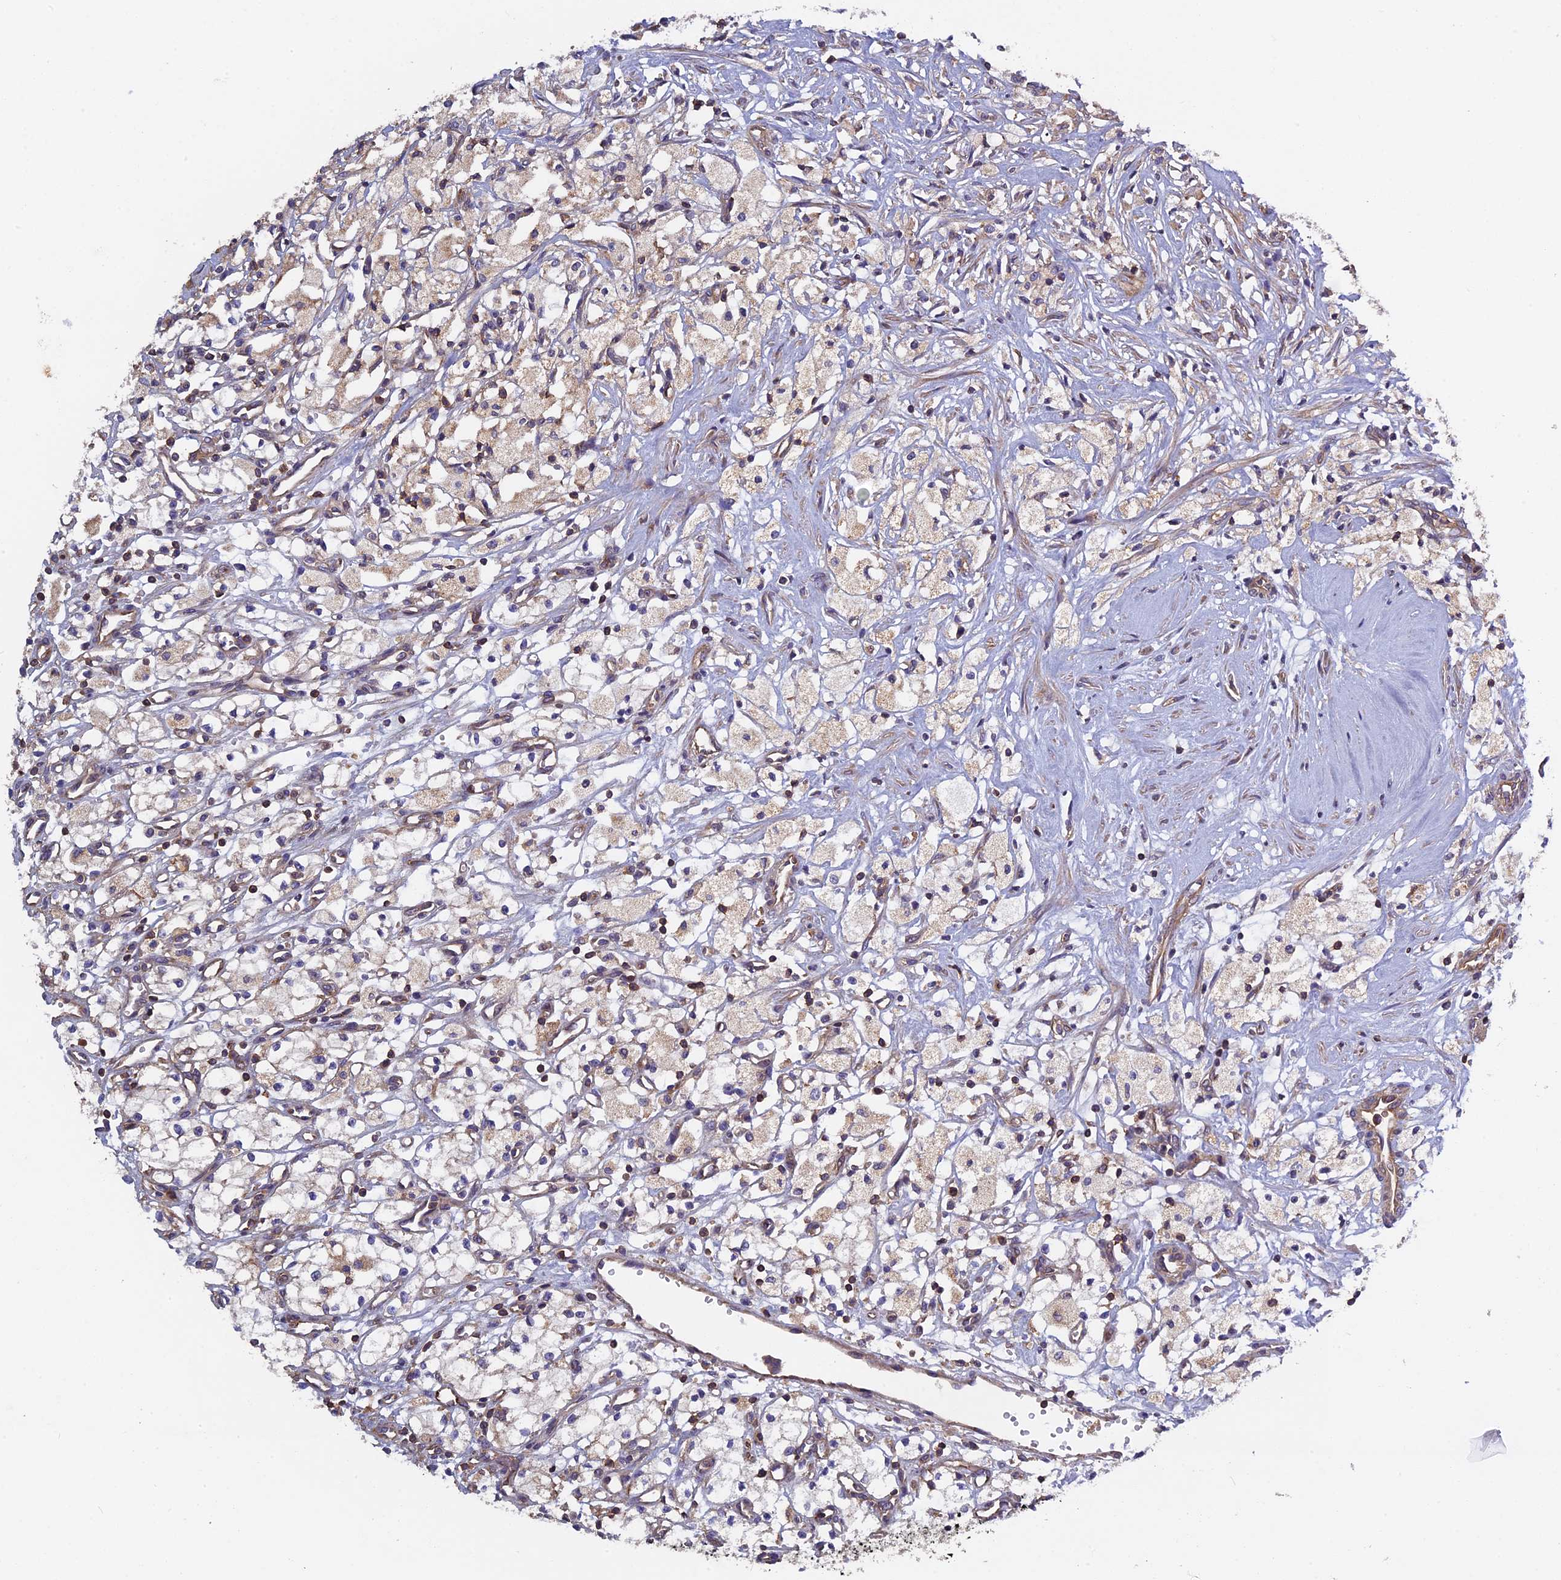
{"staining": {"intensity": "weak", "quantity": "<25%", "location": "cytoplasmic/membranous"}, "tissue": "renal cancer", "cell_type": "Tumor cells", "image_type": "cancer", "snomed": [{"axis": "morphology", "description": "Adenocarcinoma, NOS"}, {"axis": "topography", "description": "Kidney"}], "caption": "The immunohistochemistry (IHC) image has no significant positivity in tumor cells of renal cancer (adenocarcinoma) tissue.", "gene": "CCDC153", "patient": {"sex": "male", "age": 59}}